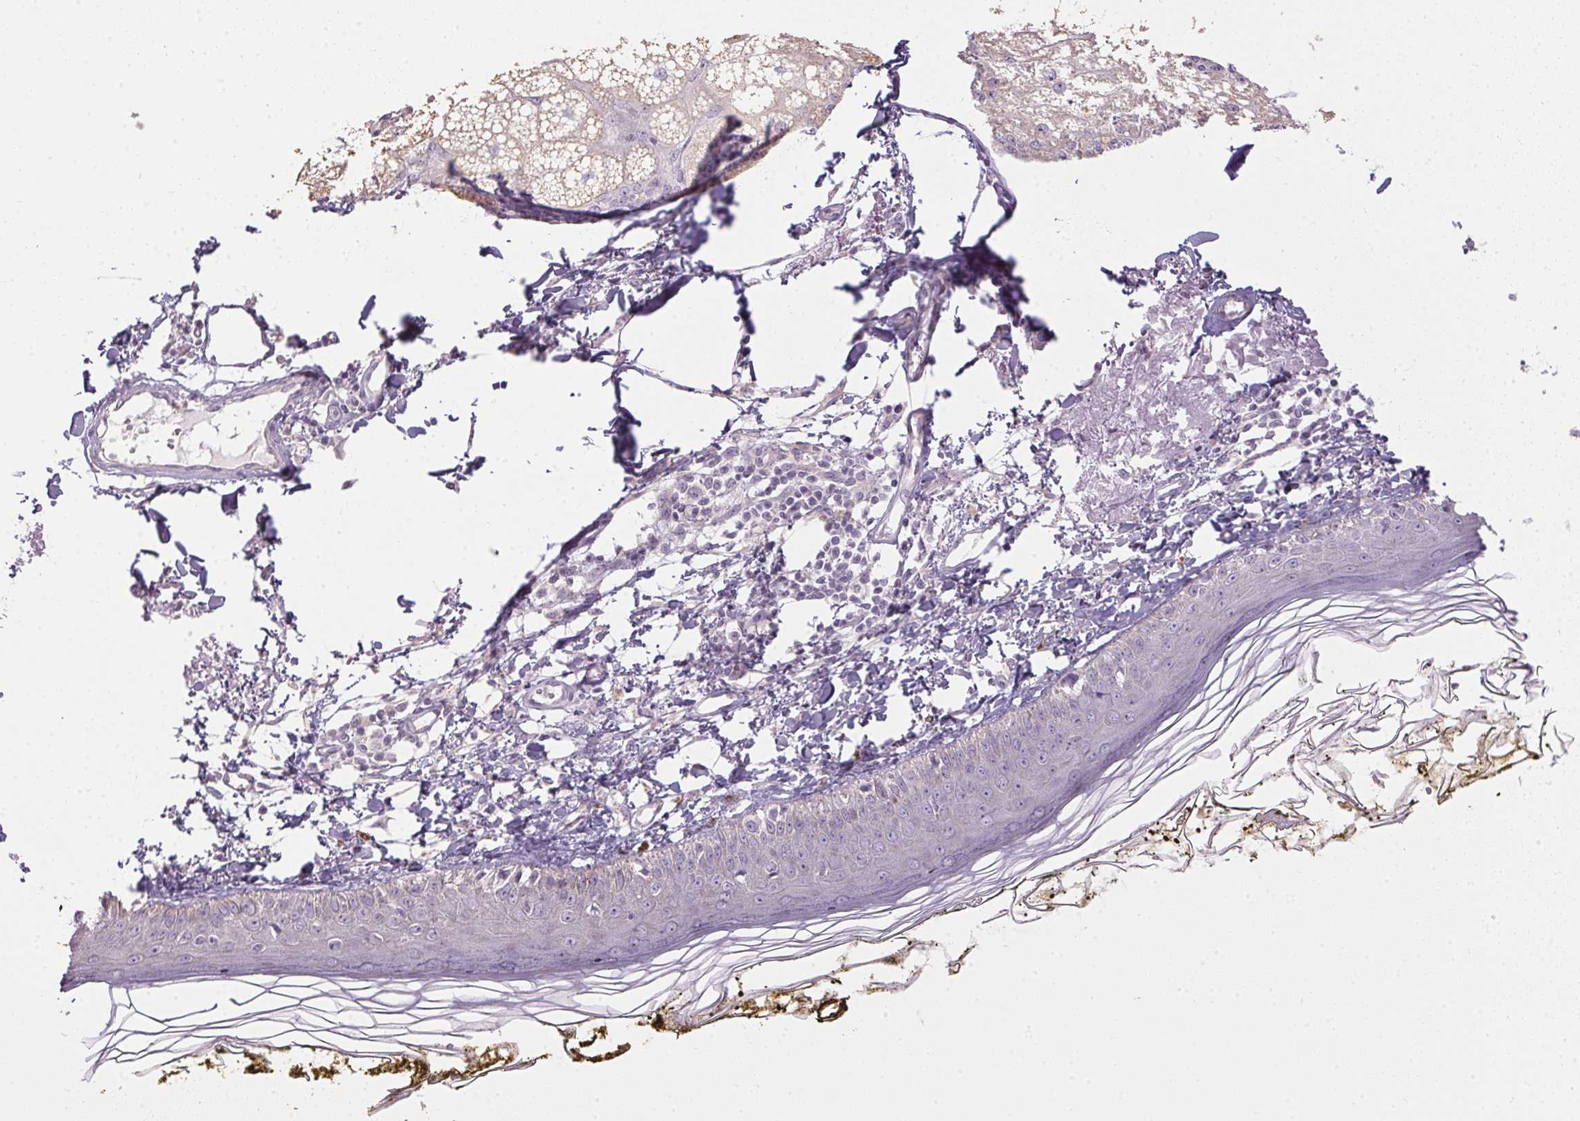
{"staining": {"intensity": "negative", "quantity": "none", "location": "none"}, "tissue": "skin", "cell_type": "Fibroblasts", "image_type": "normal", "snomed": [{"axis": "morphology", "description": "Normal tissue, NOS"}, {"axis": "topography", "description": "Skin"}], "caption": "Micrograph shows no protein expression in fibroblasts of normal skin. (Stains: DAB (3,3'-diaminobenzidine) immunohistochemistry with hematoxylin counter stain, Microscopy: brightfield microscopy at high magnification).", "gene": "SPACA9", "patient": {"sex": "male", "age": 76}}